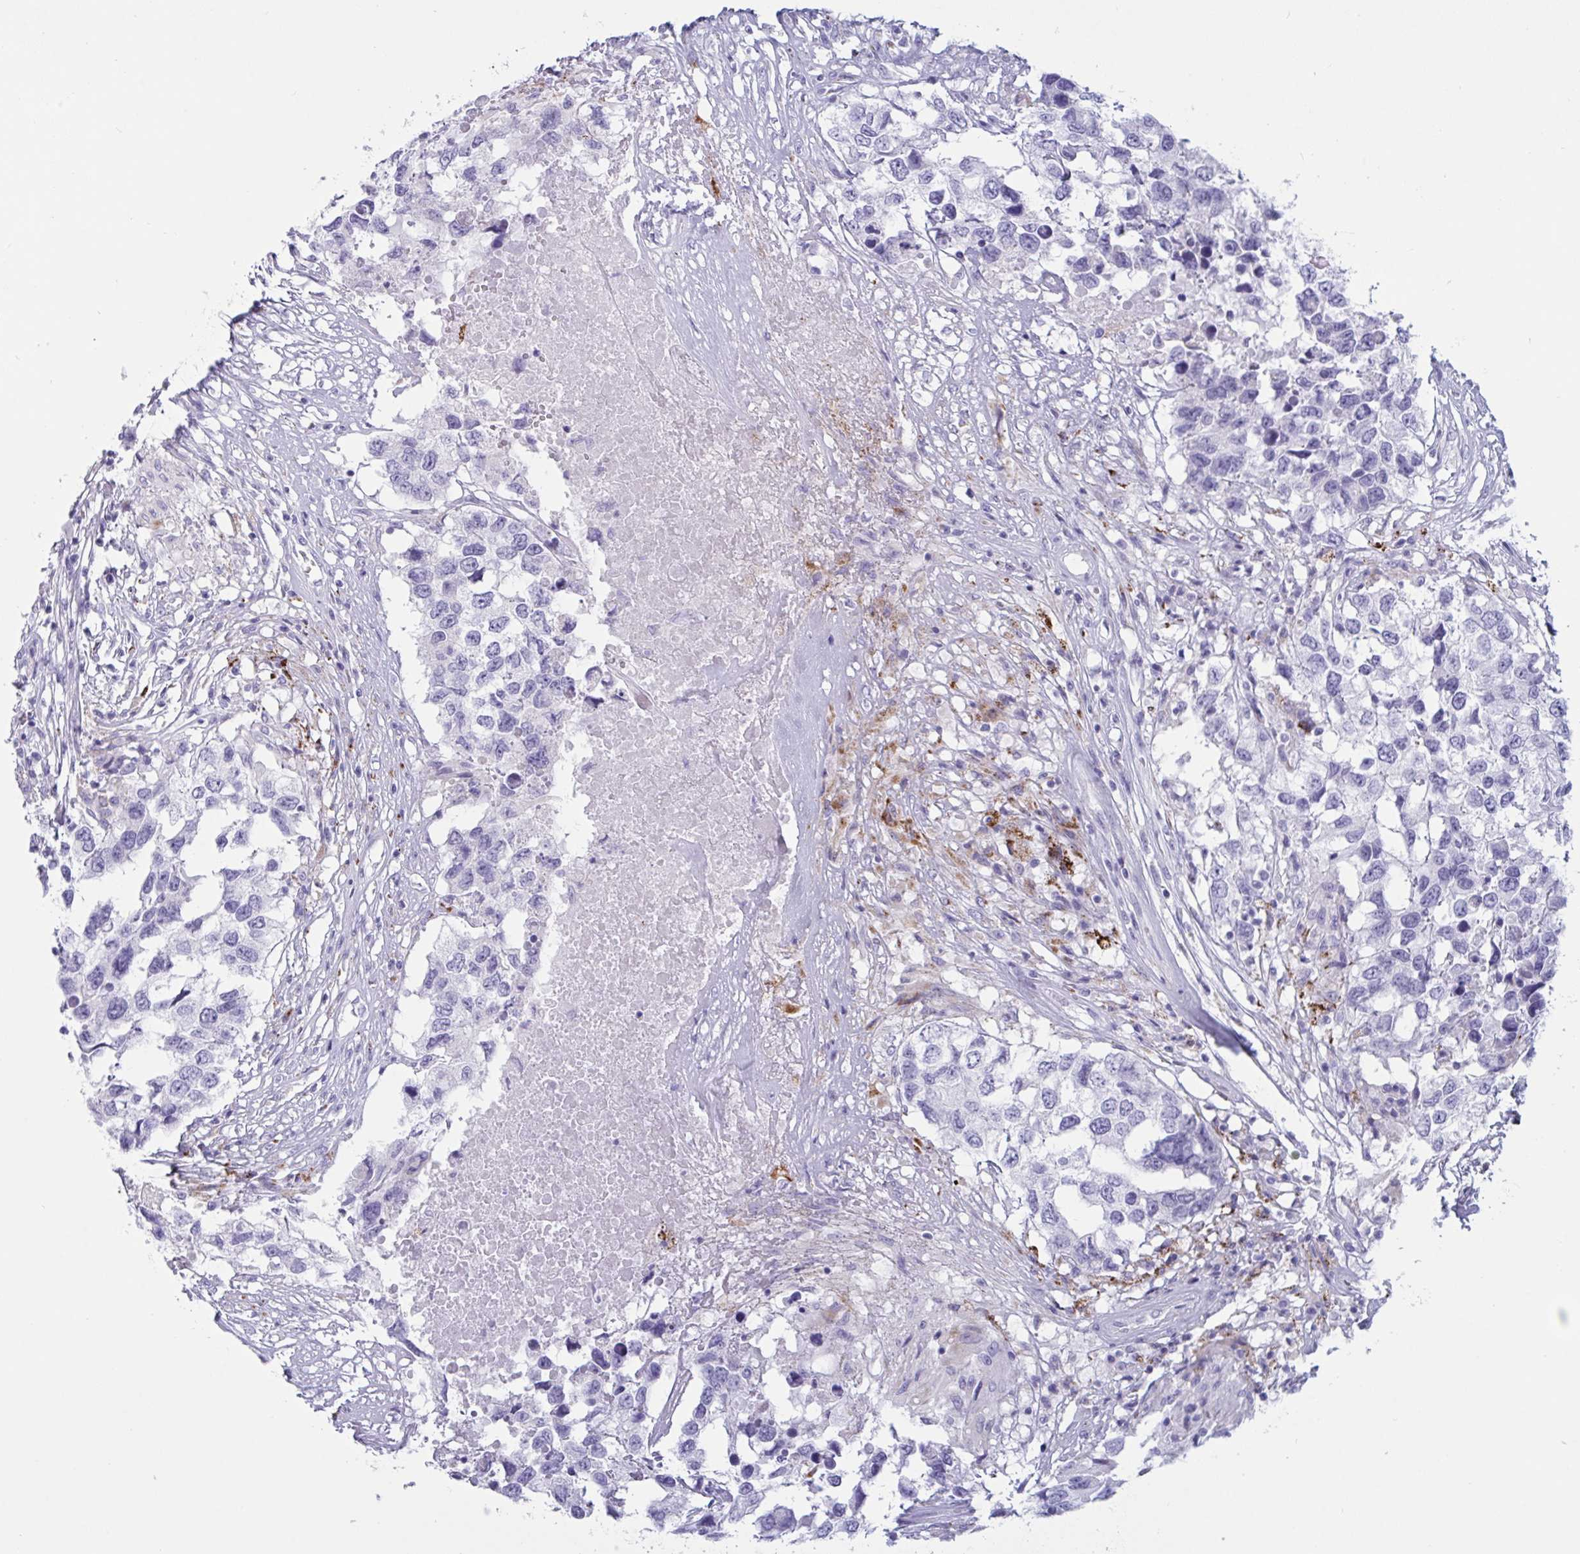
{"staining": {"intensity": "negative", "quantity": "none", "location": "none"}, "tissue": "testis cancer", "cell_type": "Tumor cells", "image_type": "cancer", "snomed": [{"axis": "morphology", "description": "Carcinoma, Embryonal, NOS"}, {"axis": "topography", "description": "Testis"}], "caption": "Testis embryonal carcinoma stained for a protein using immunohistochemistry reveals no expression tumor cells.", "gene": "OXLD1", "patient": {"sex": "male", "age": 83}}